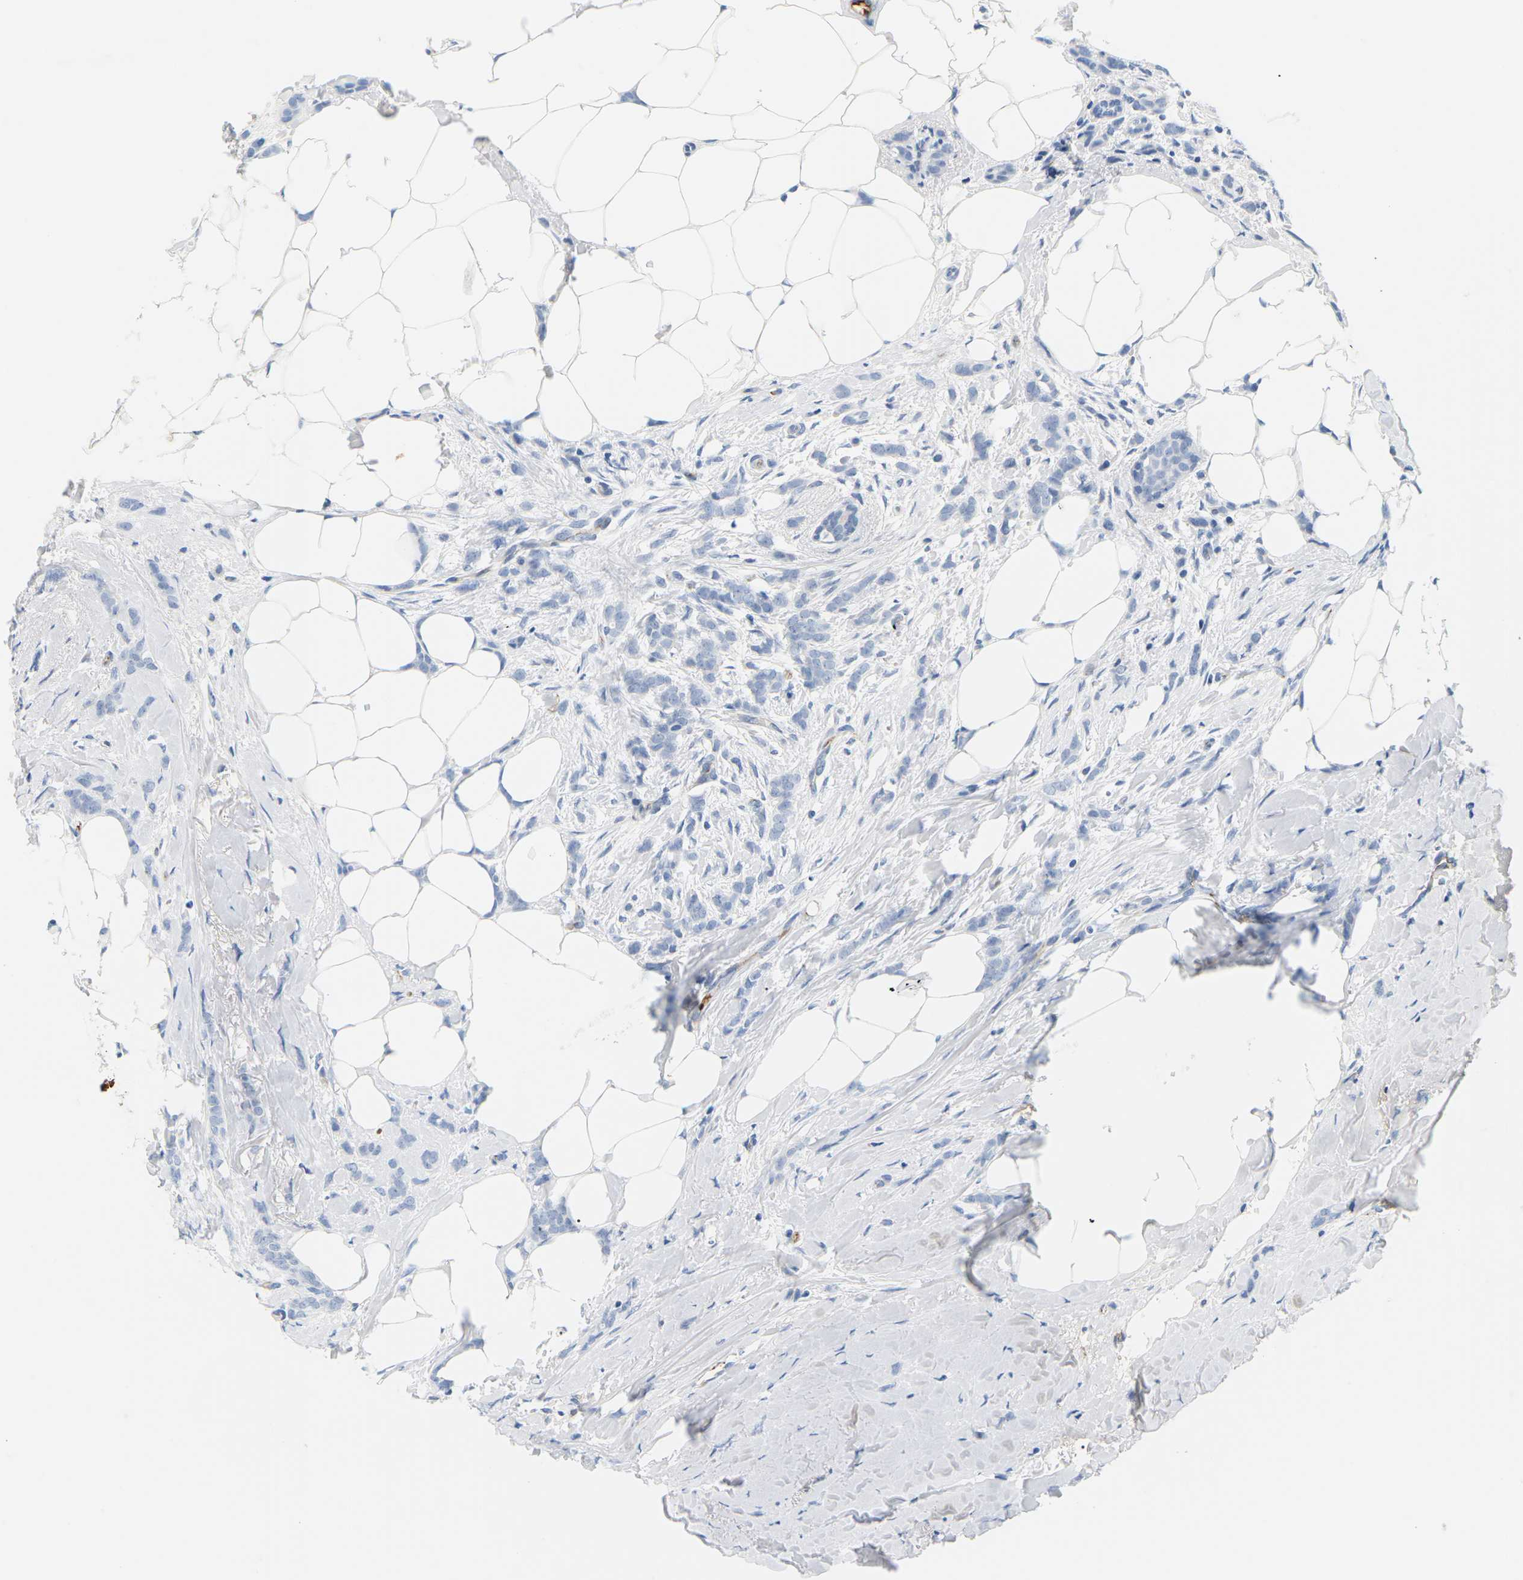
{"staining": {"intensity": "negative", "quantity": "none", "location": "none"}, "tissue": "breast cancer", "cell_type": "Tumor cells", "image_type": "cancer", "snomed": [{"axis": "morphology", "description": "Lobular carcinoma, in situ"}, {"axis": "morphology", "description": "Lobular carcinoma"}, {"axis": "topography", "description": "Breast"}], "caption": "Immunohistochemical staining of human breast cancer (lobular carcinoma in situ) shows no significant expression in tumor cells.", "gene": "APOB", "patient": {"sex": "female", "age": 41}}